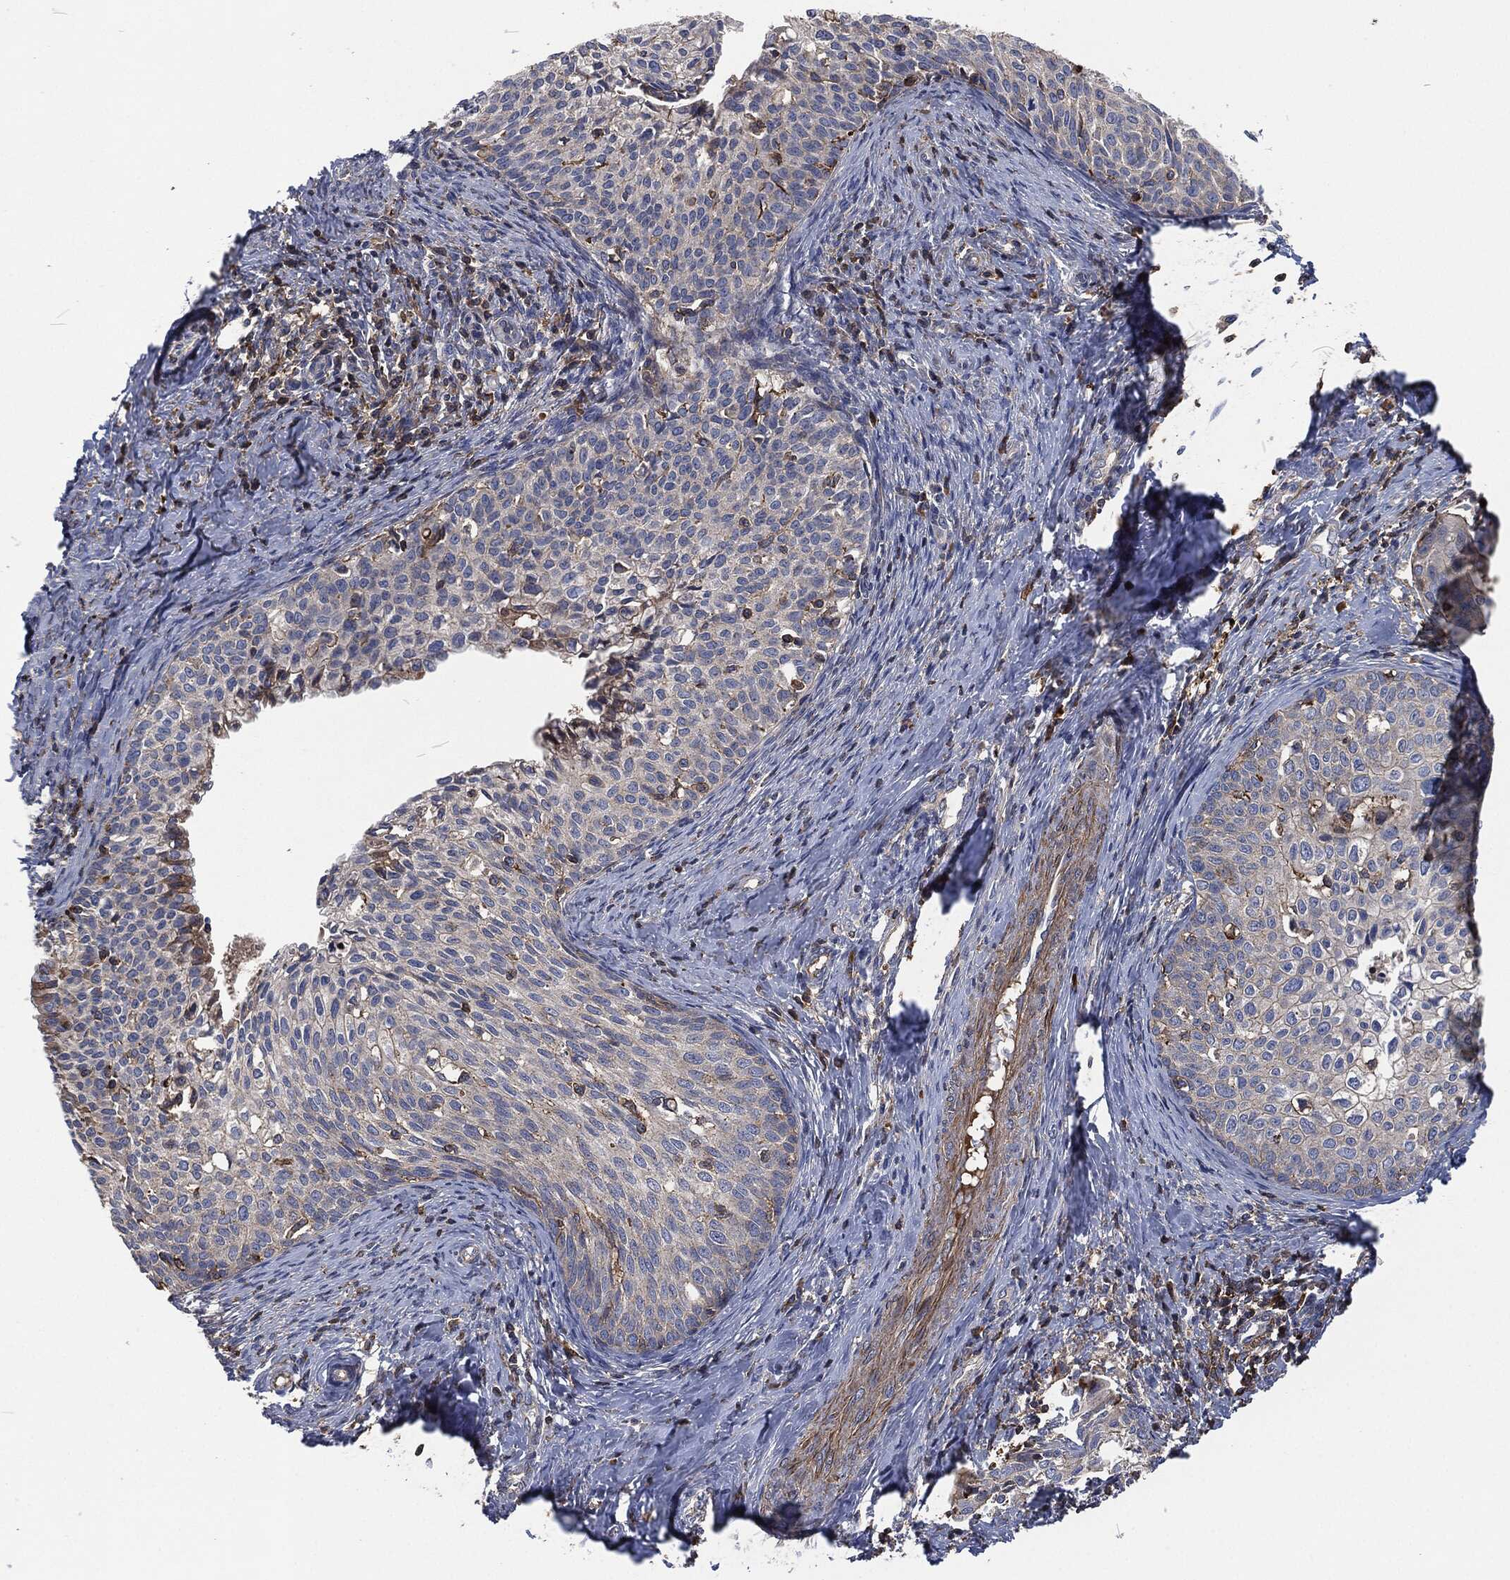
{"staining": {"intensity": "negative", "quantity": "none", "location": "none"}, "tissue": "cervical cancer", "cell_type": "Tumor cells", "image_type": "cancer", "snomed": [{"axis": "morphology", "description": "Squamous cell carcinoma, NOS"}, {"axis": "topography", "description": "Cervix"}], "caption": "Cervical cancer was stained to show a protein in brown. There is no significant staining in tumor cells.", "gene": "LGALS9", "patient": {"sex": "female", "age": 51}}